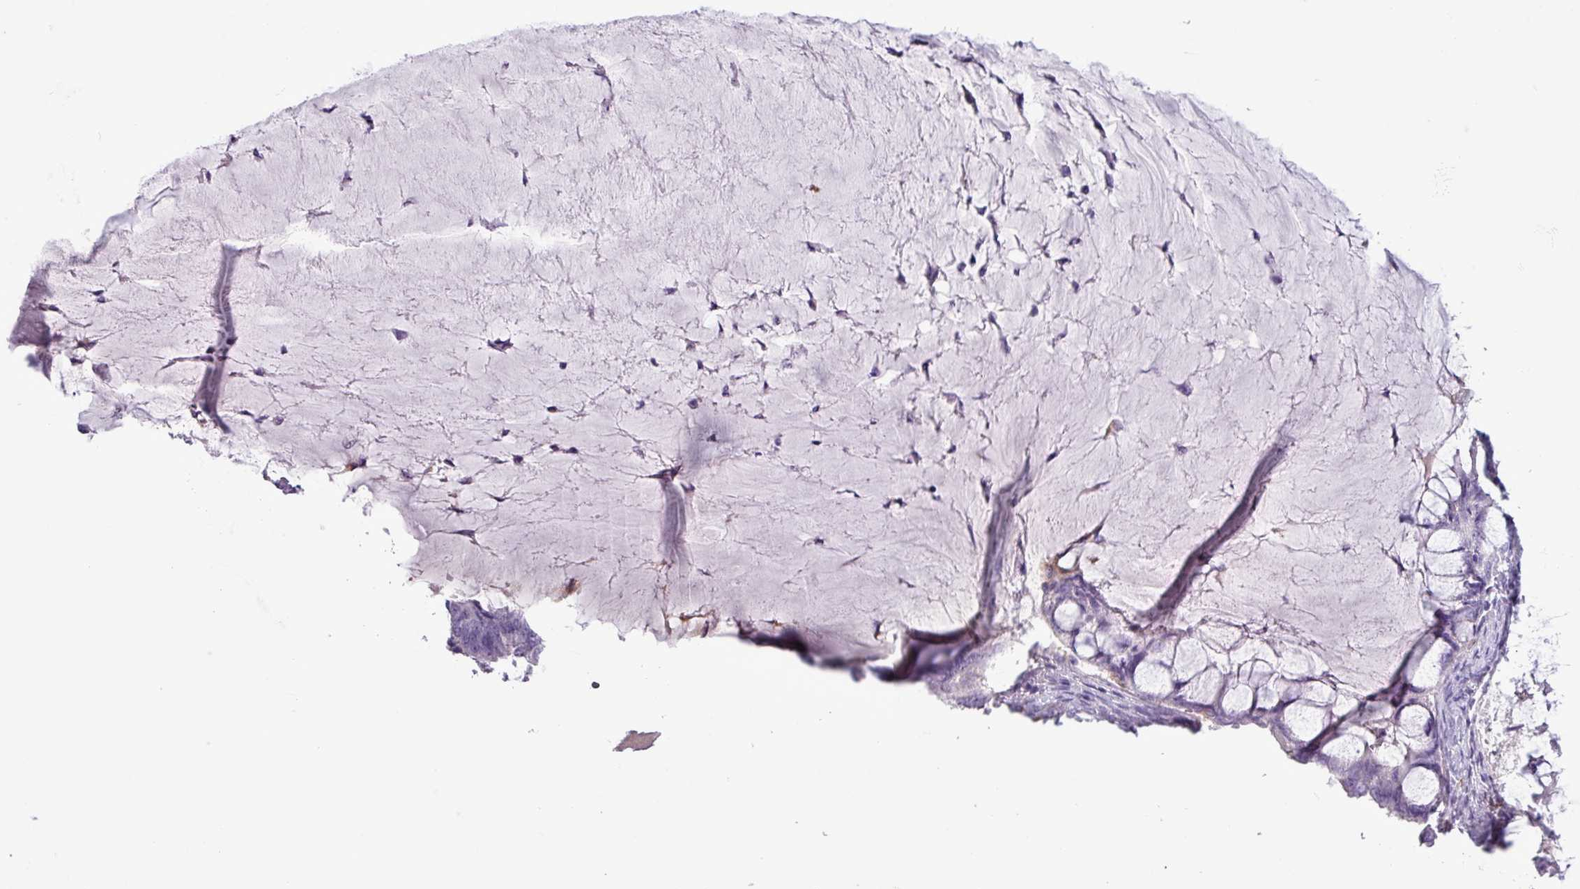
{"staining": {"intensity": "negative", "quantity": "none", "location": "none"}, "tissue": "ovarian cancer", "cell_type": "Tumor cells", "image_type": "cancer", "snomed": [{"axis": "morphology", "description": "Cystadenocarcinoma, mucinous, NOS"}, {"axis": "topography", "description": "Ovary"}], "caption": "High power microscopy histopathology image of an IHC photomicrograph of ovarian cancer, revealing no significant staining in tumor cells.", "gene": "TMEM200C", "patient": {"sex": "female", "age": 61}}